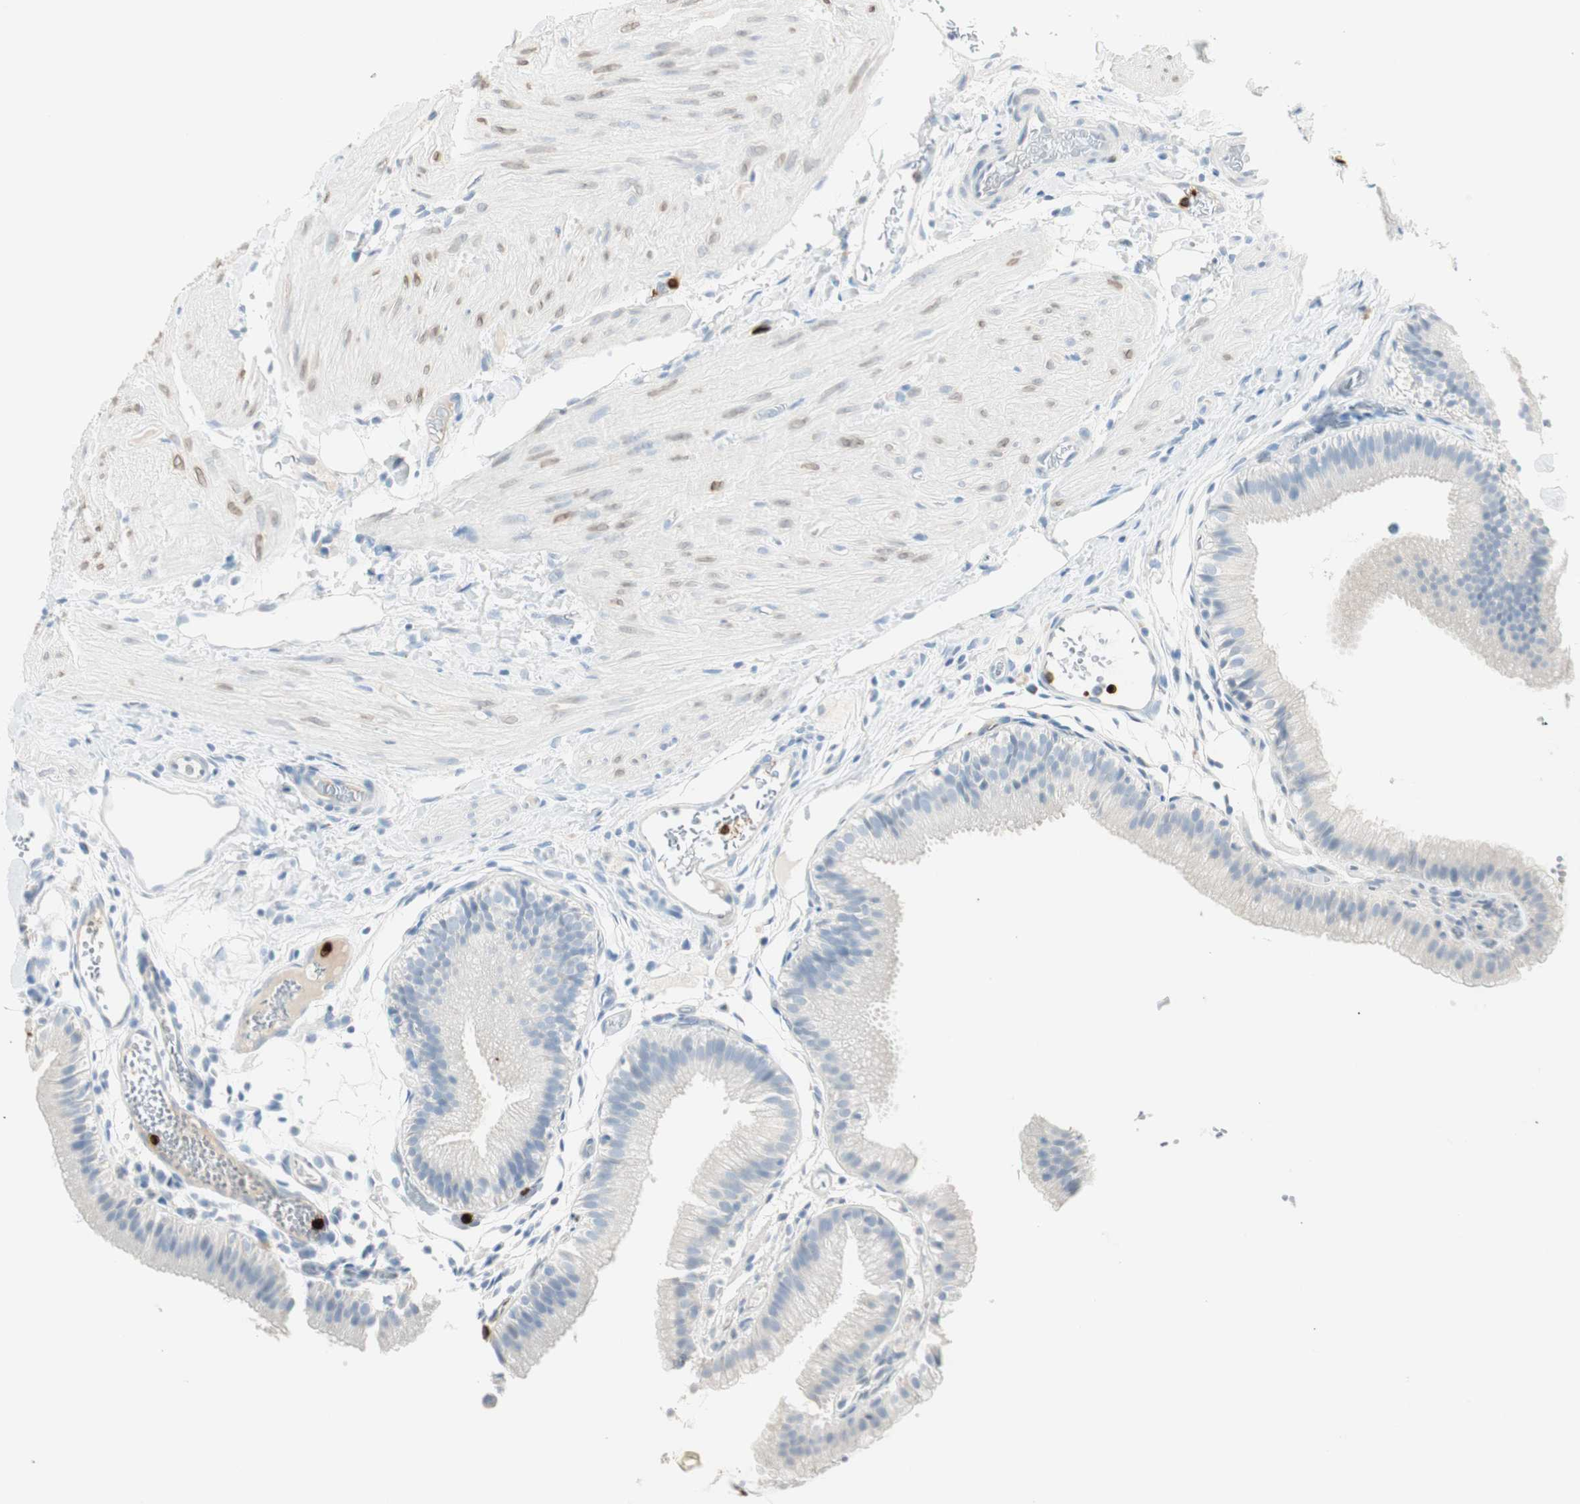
{"staining": {"intensity": "negative", "quantity": "none", "location": "none"}, "tissue": "gallbladder", "cell_type": "Glandular cells", "image_type": "normal", "snomed": [{"axis": "morphology", "description": "Normal tissue, NOS"}, {"axis": "topography", "description": "Gallbladder"}], "caption": "Immunohistochemistry histopathology image of normal gallbladder stained for a protein (brown), which exhibits no staining in glandular cells. The staining is performed using DAB (3,3'-diaminobenzidine) brown chromogen with nuclei counter-stained in using hematoxylin.", "gene": "PRTN3", "patient": {"sex": "female", "age": 26}}